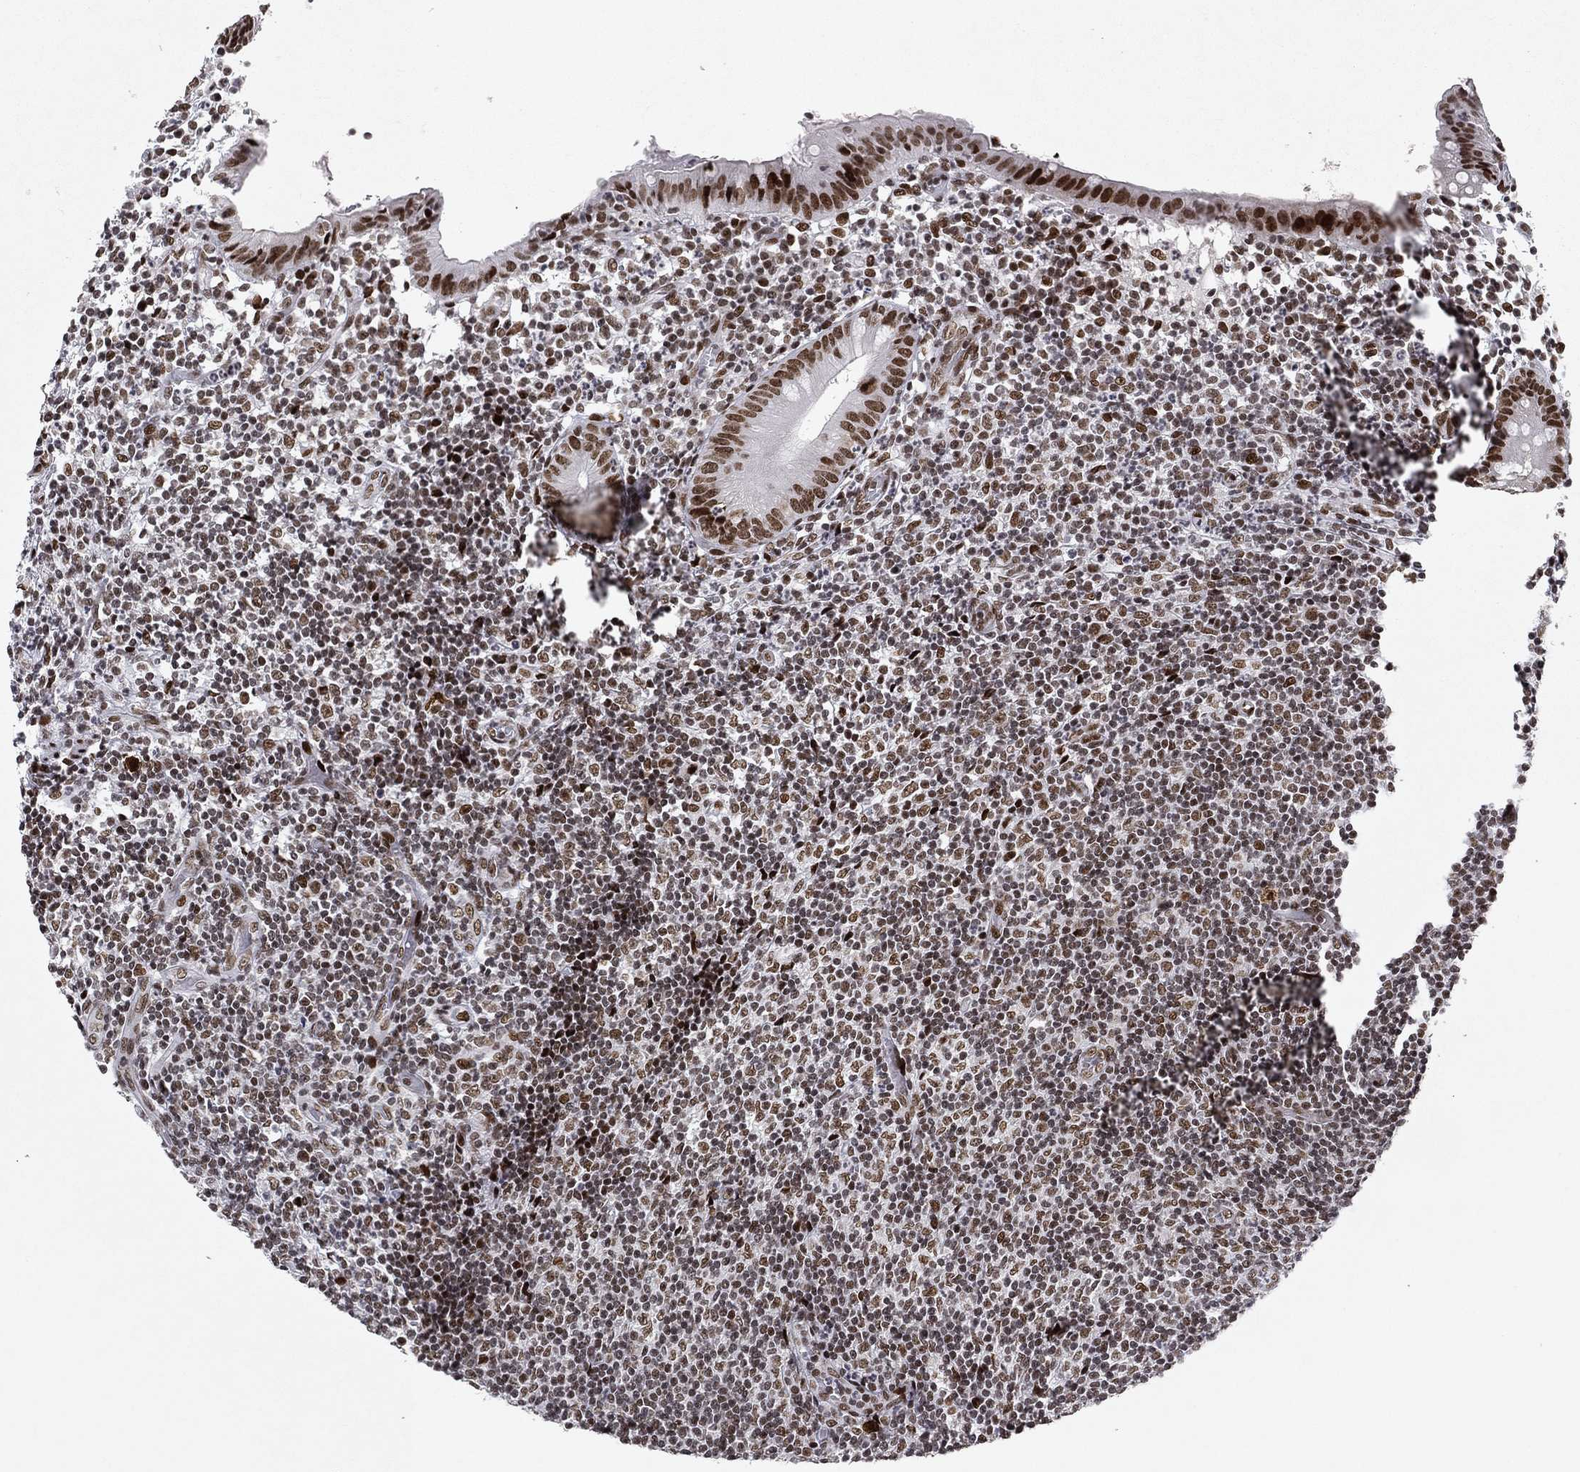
{"staining": {"intensity": "strong", "quantity": ">75%", "location": "nuclear"}, "tissue": "appendix", "cell_type": "Glandular cells", "image_type": "normal", "snomed": [{"axis": "morphology", "description": "Normal tissue, NOS"}, {"axis": "topography", "description": "Appendix"}], "caption": "High-power microscopy captured an IHC micrograph of unremarkable appendix, revealing strong nuclear expression in approximately >75% of glandular cells. Nuclei are stained in blue.", "gene": "RTF1", "patient": {"sex": "female", "age": 40}}